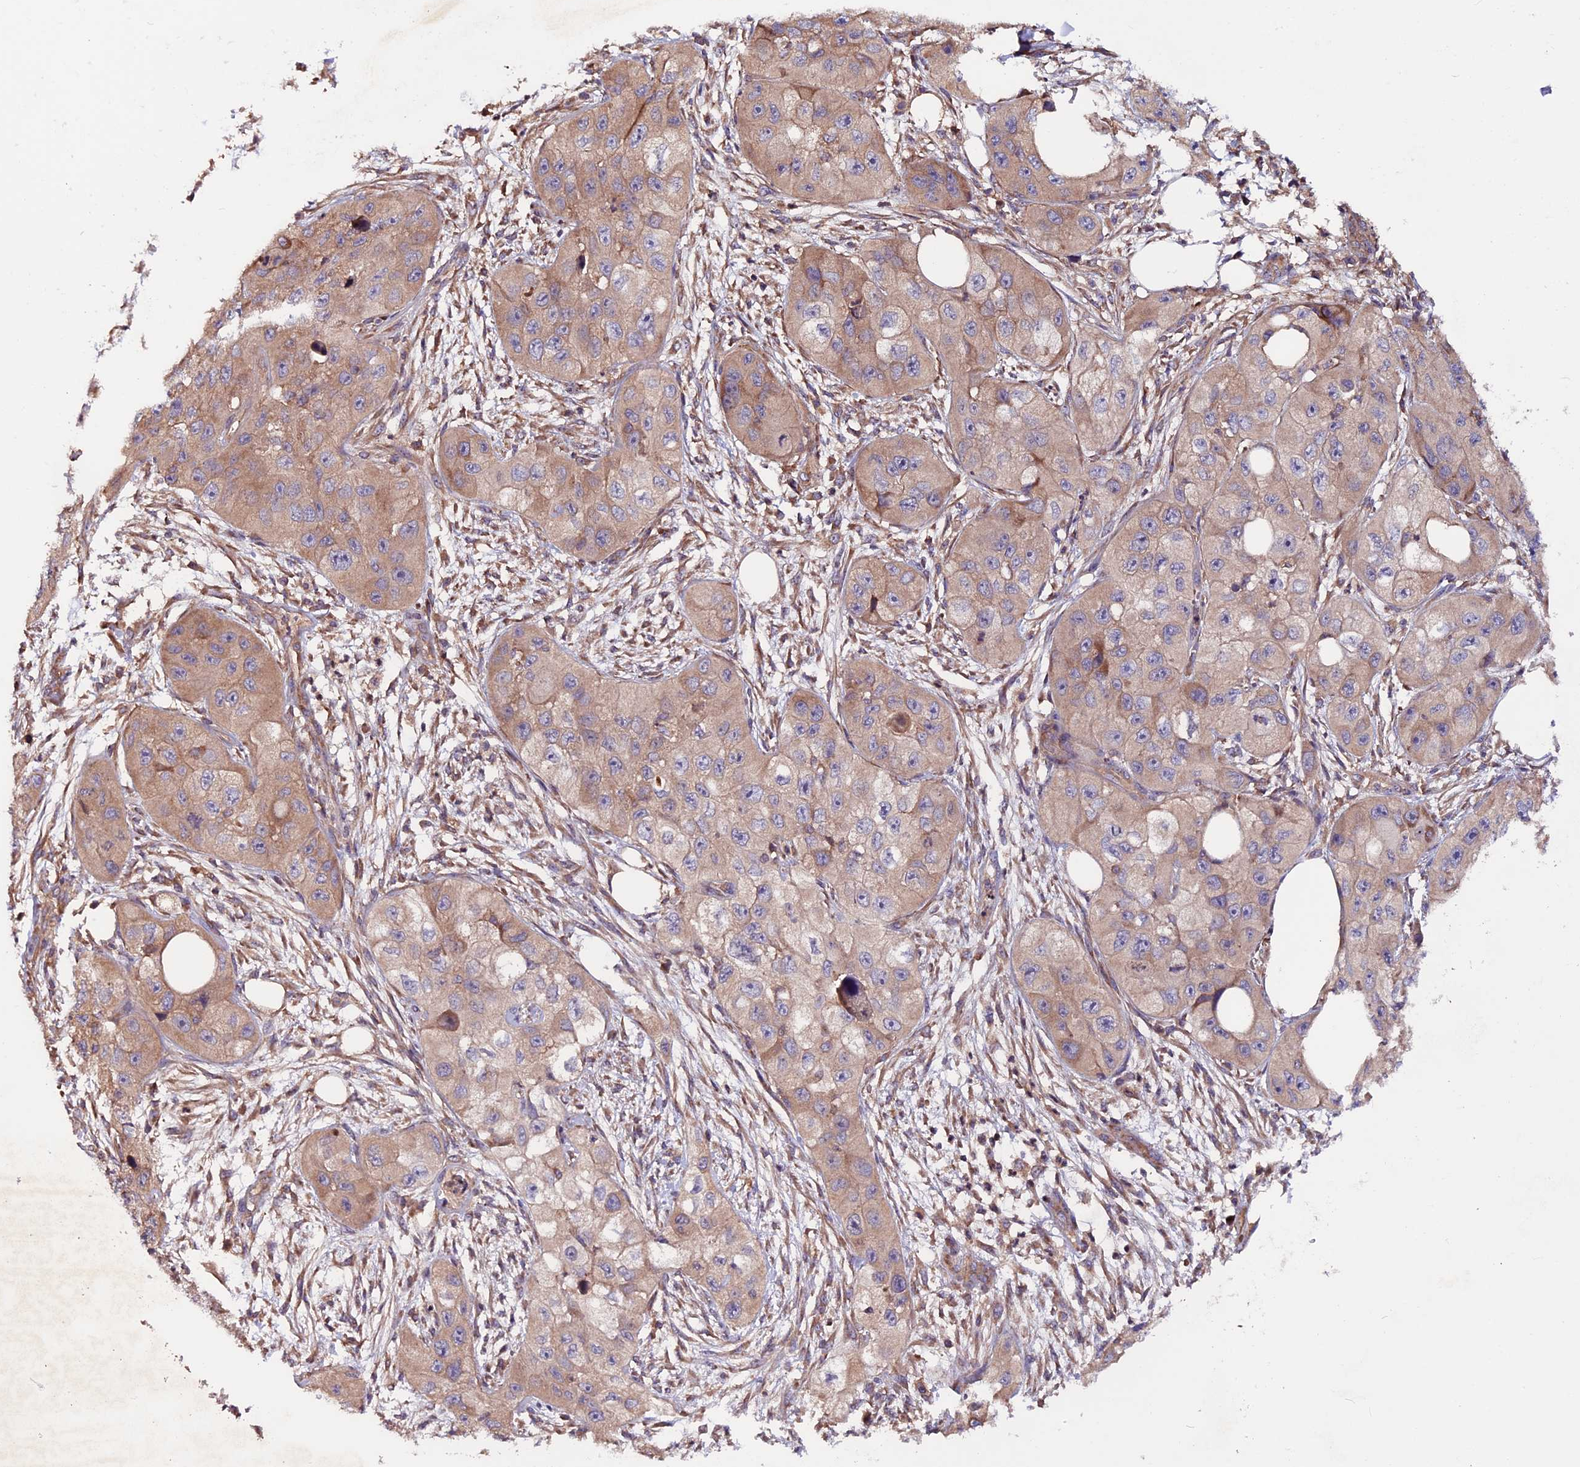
{"staining": {"intensity": "weak", "quantity": "25%-75%", "location": "cytoplasmic/membranous"}, "tissue": "skin cancer", "cell_type": "Tumor cells", "image_type": "cancer", "snomed": [{"axis": "morphology", "description": "Squamous cell carcinoma, NOS"}, {"axis": "topography", "description": "Skin"}, {"axis": "topography", "description": "Subcutis"}], "caption": "Skin cancer stained for a protein (brown) reveals weak cytoplasmic/membranous positive staining in approximately 25%-75% of tumor cells.", "gene": "ZNF598", "patient": {"sex": "male", "age": 73}}